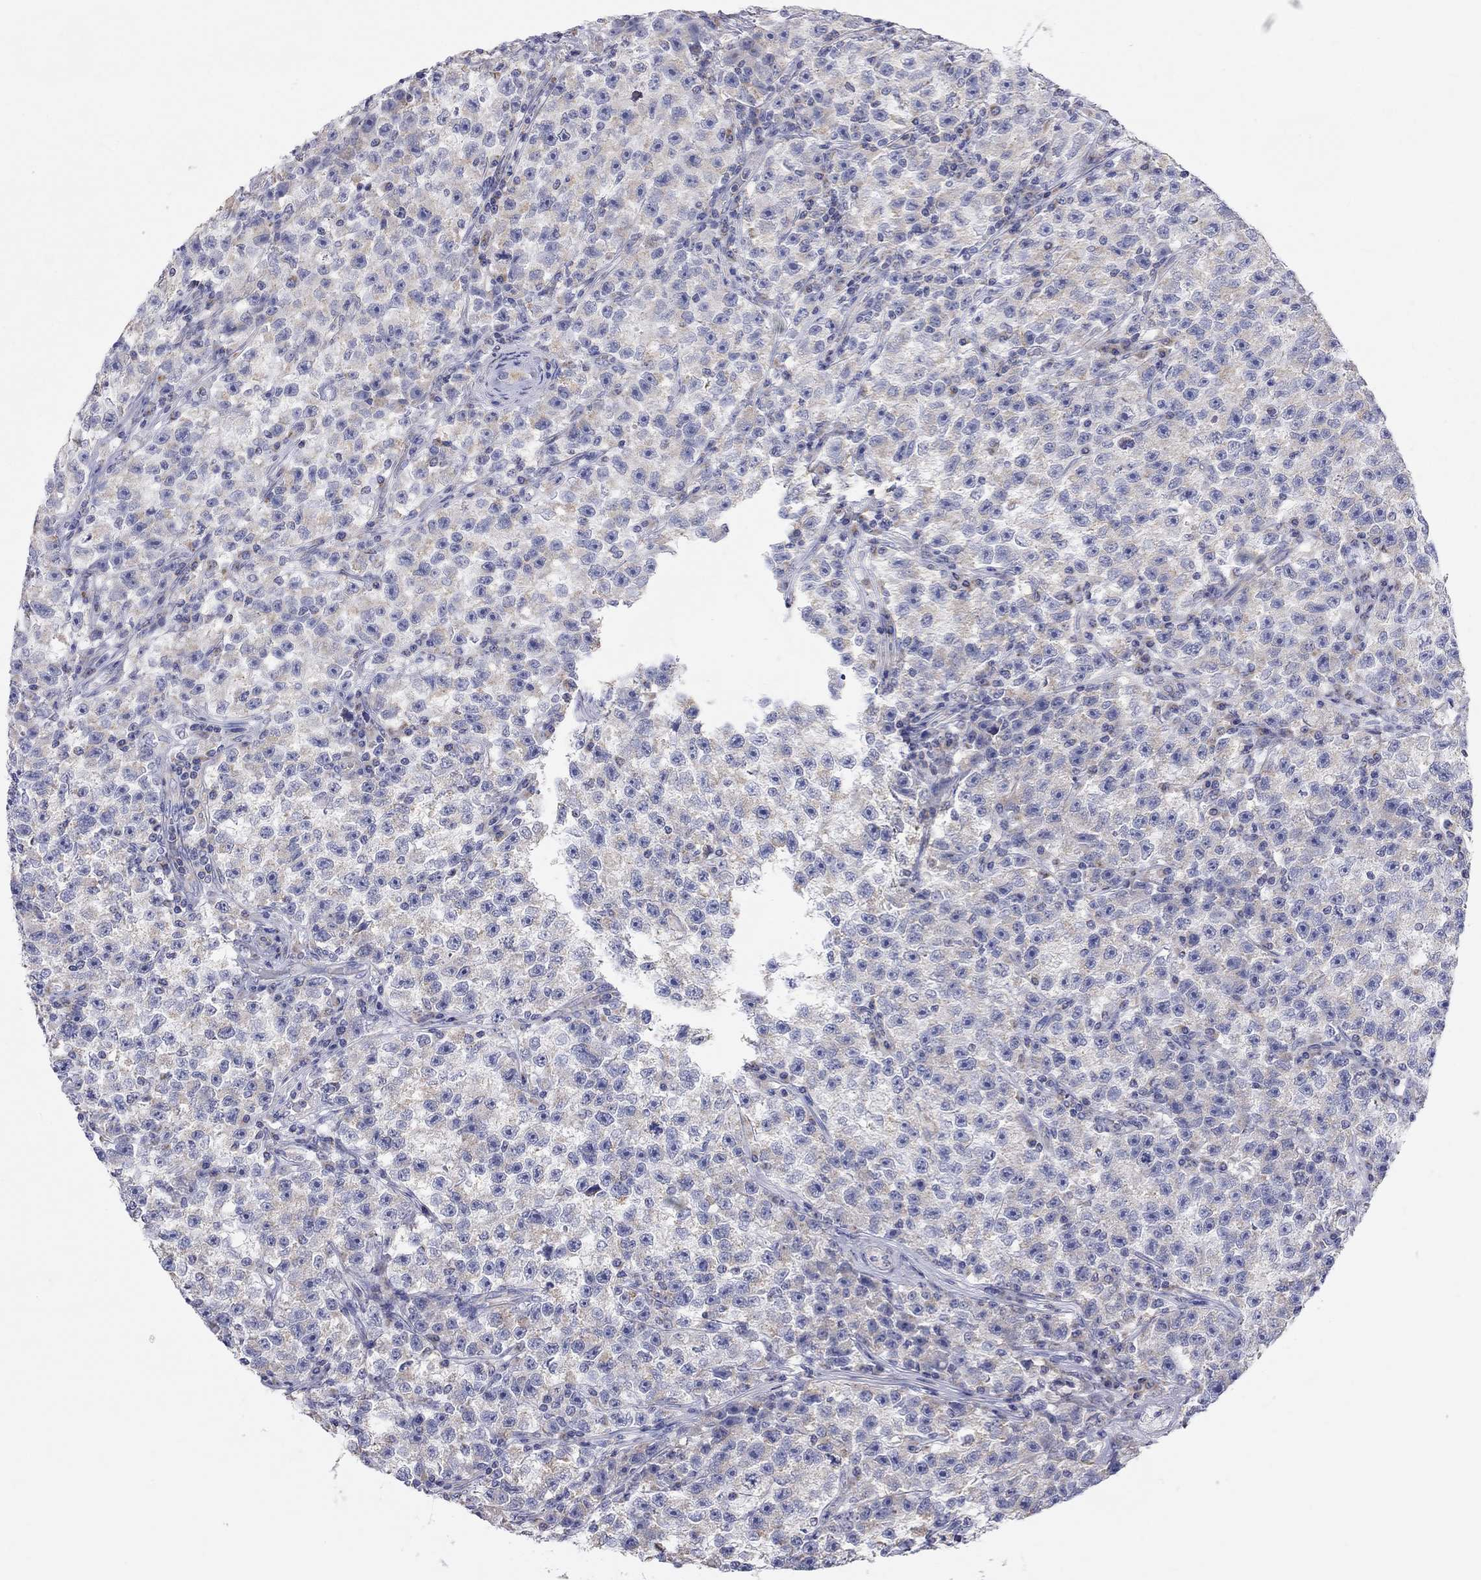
{"staining": {"intensity": "negative", "quantity": "none", "location": "none"}, "tissue": "testis cancer", "cell_type": "Tumor cells", "image_type": "cancer", "snomed": [{"axis": "morphology", "description": "Seminoma, NOS"}, {"axis": "topography", "description": "Testis"}], "caption": "Immunohistochemistry (IHC) micrograph of neoplastic tissue: seminoma (testis) stained with DAB displays no significant protein staining in tumor cells. The staining is performed using DAB (3,3'-diaminobenzidine) brown chromogen with nuclei counter-stained in using hematoxylin.", "gene": "RCAN1", "patient": {"sex": "male", "age": 22}}